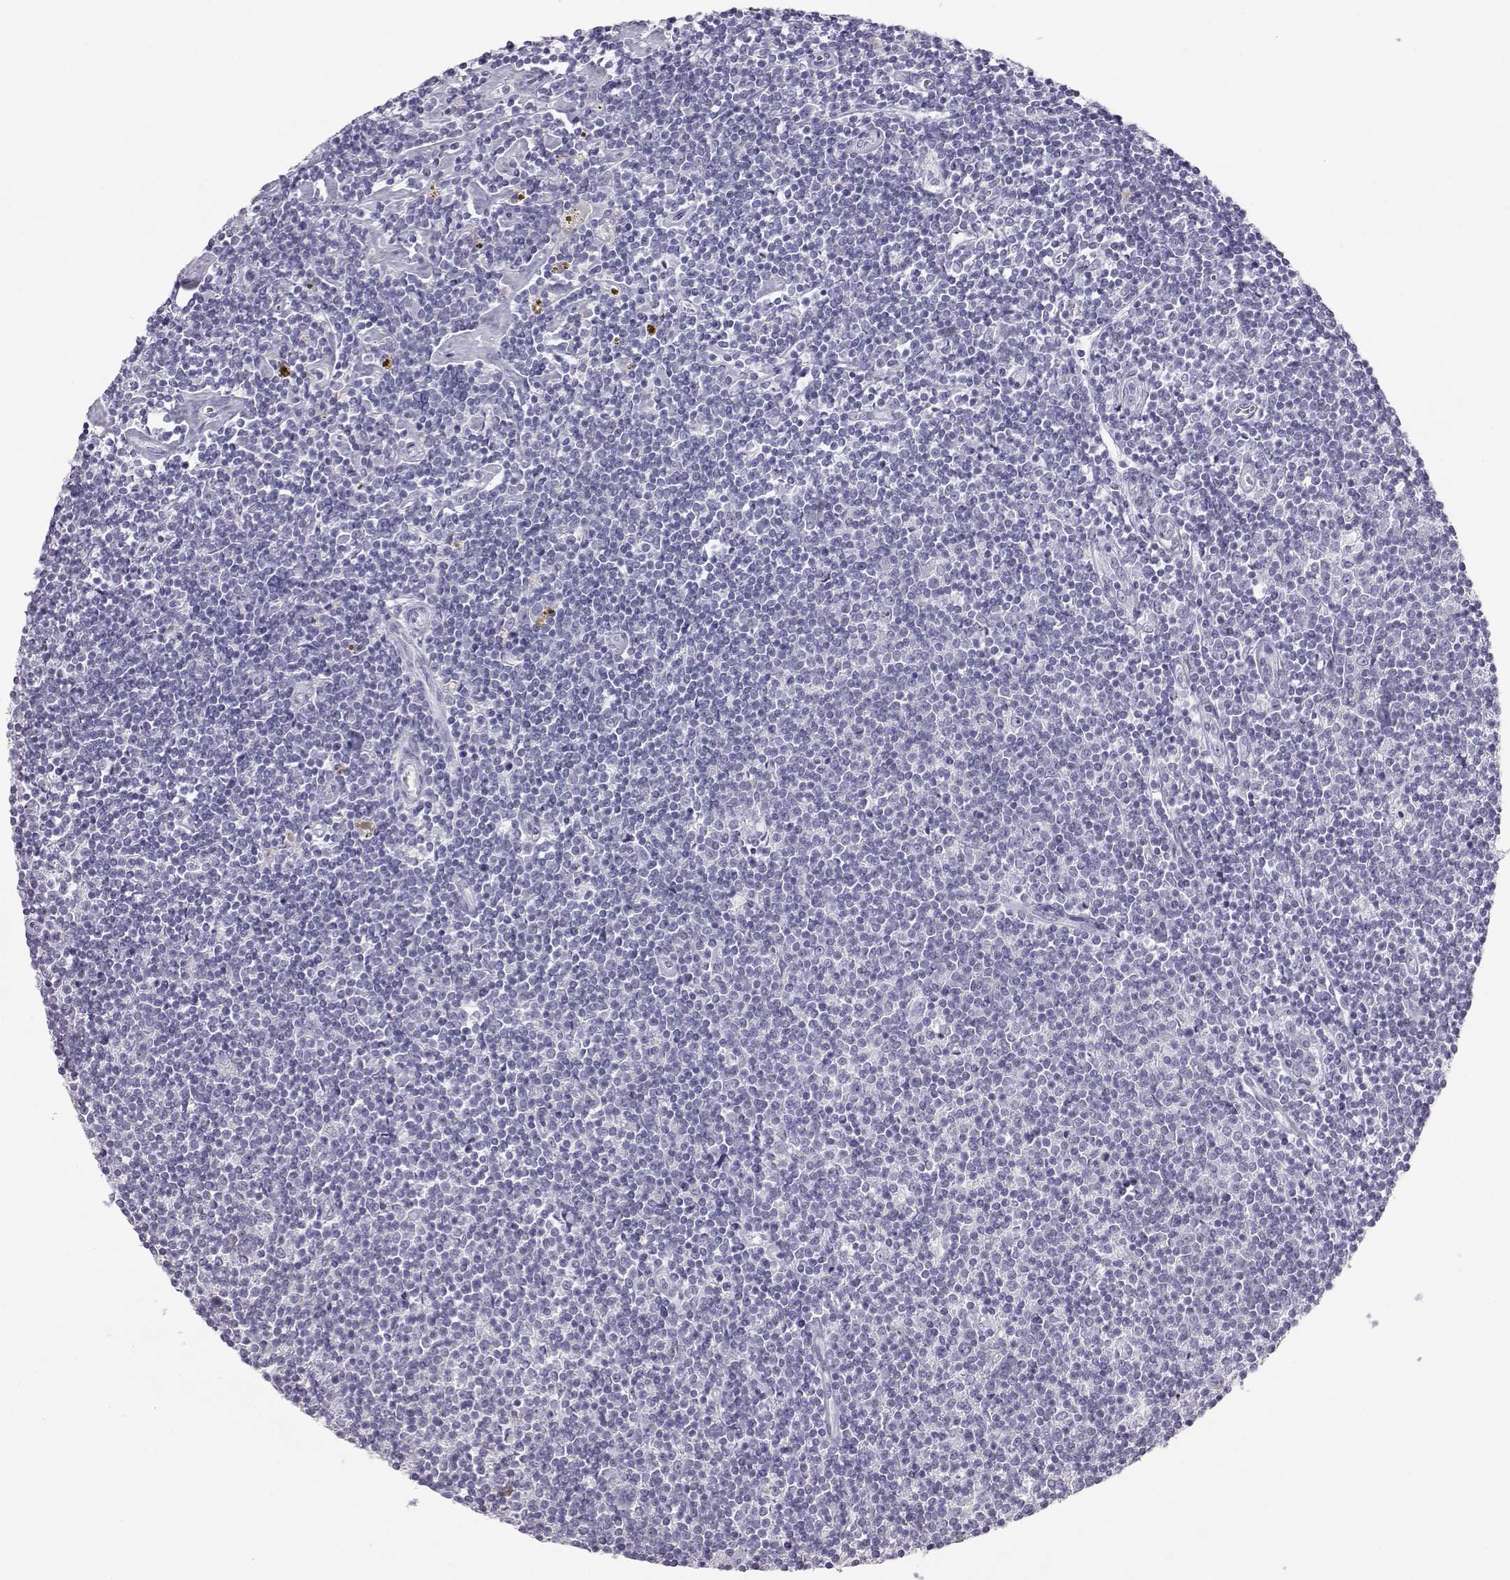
{"staining": {"intensity": "negative", "quantity": "none", "location": "none"}, "tissue": "lymphoma", "cell_type": "Tumor cells", "image_type": "cancer", "snomed": [{"axis": "morphology", "description": "Hodgkin's disease, NOS"}, {"axis": "topography", "description": "Lymph node"}], "caption": "IHC micrograph of human Hodgkin's disease stained for a protein (brown), which exhibits no expression in tumor cells.", "gene": "ITLN2", "patient": {"sex": "male", "age": 40}}